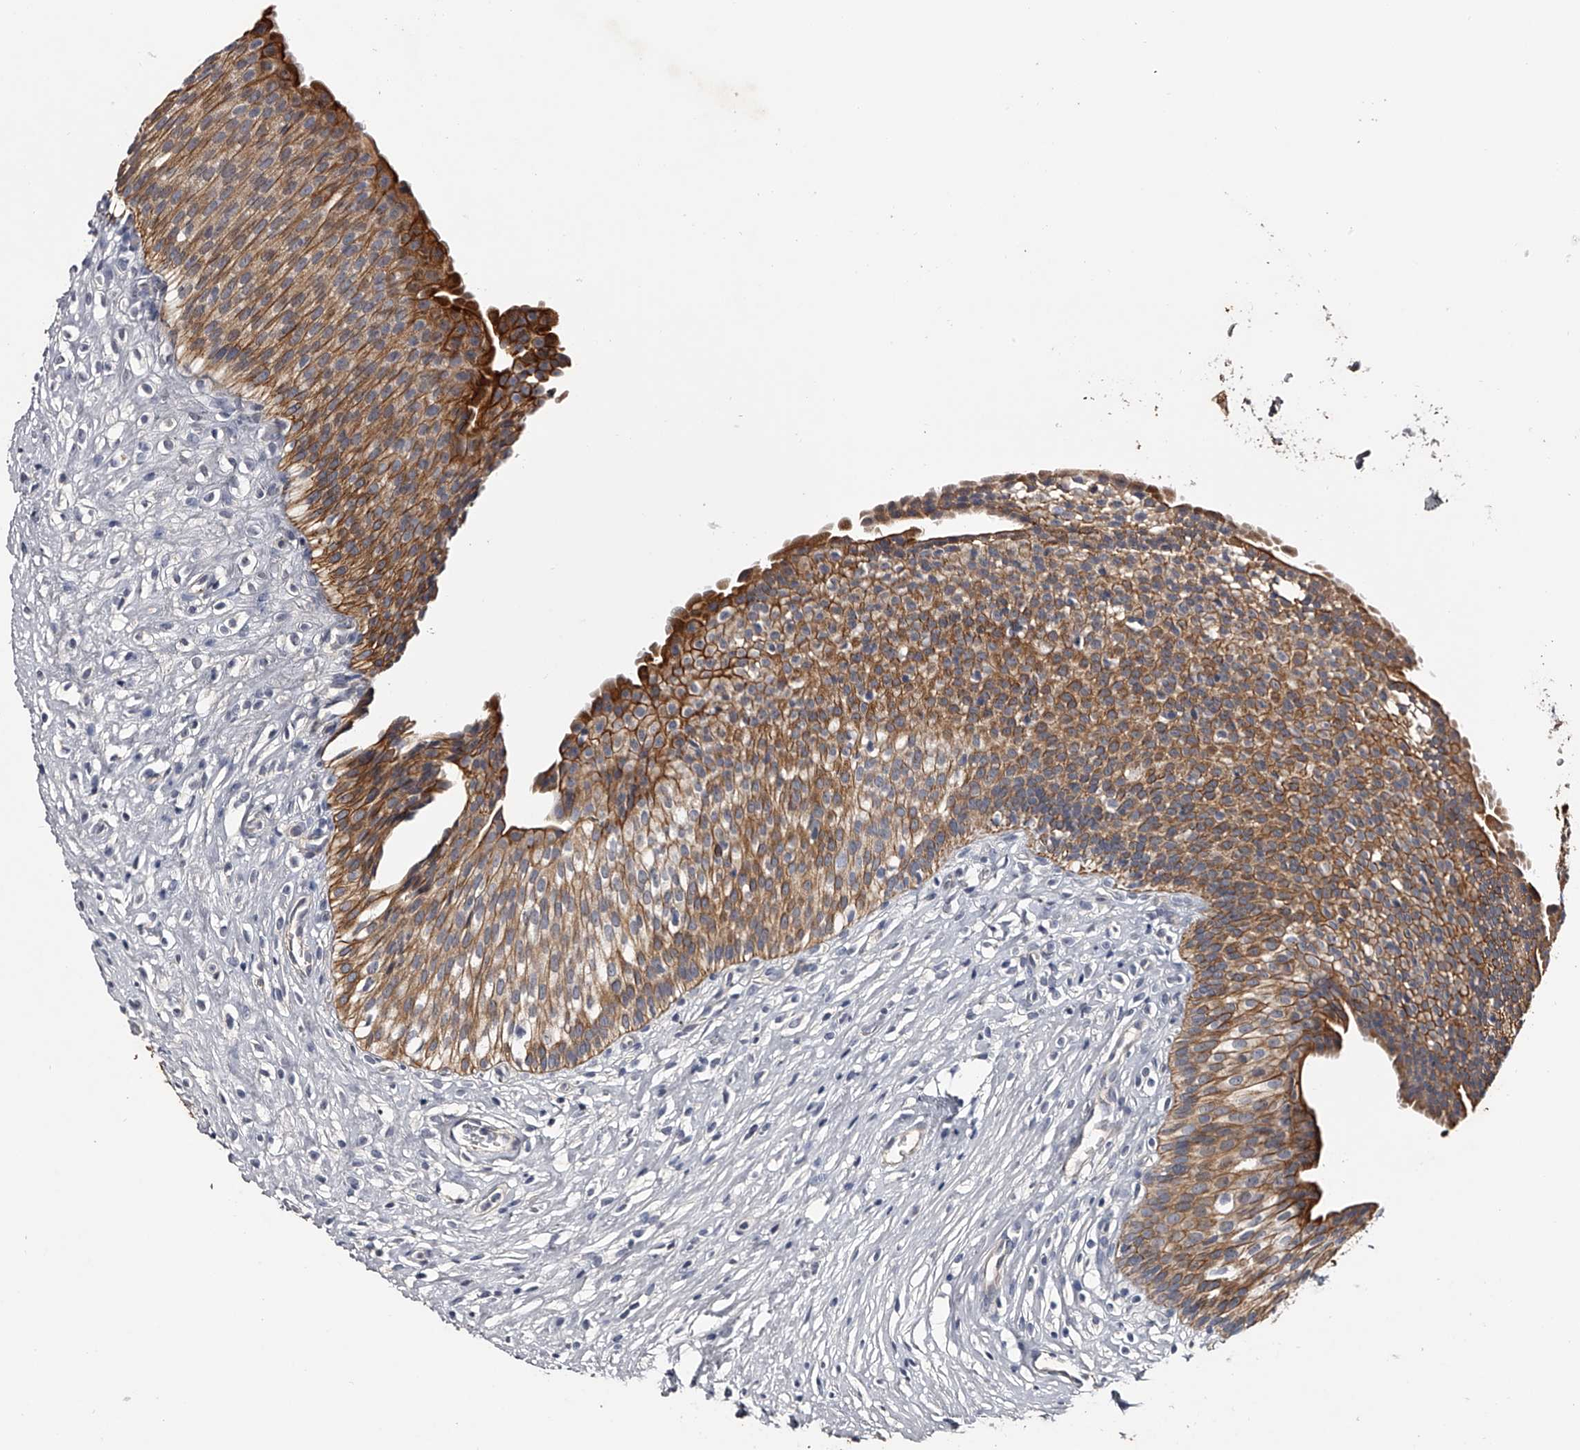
{"staining": {"intensity": "strong", "quantity": ">75%", "location": "cytoplasmic/membranous"}, "tissue": "urinary bladder", "cell_type": "Urothelial cells", "image_type": "normal", "snomed": [{"axis": "morphology", "description": "Normal tissue, NOS"}, {"axis": "topography", "description": "Urinary bladder"}], "caption": "Immunohistochemical staining of benign human urinary bladder exhibits >75% levels of strong cytoplasmic/membranous protein expression in about >75% of urothelial cells.", "gene": "MDN1", "patient": {"sex": "male", "age": 1}}